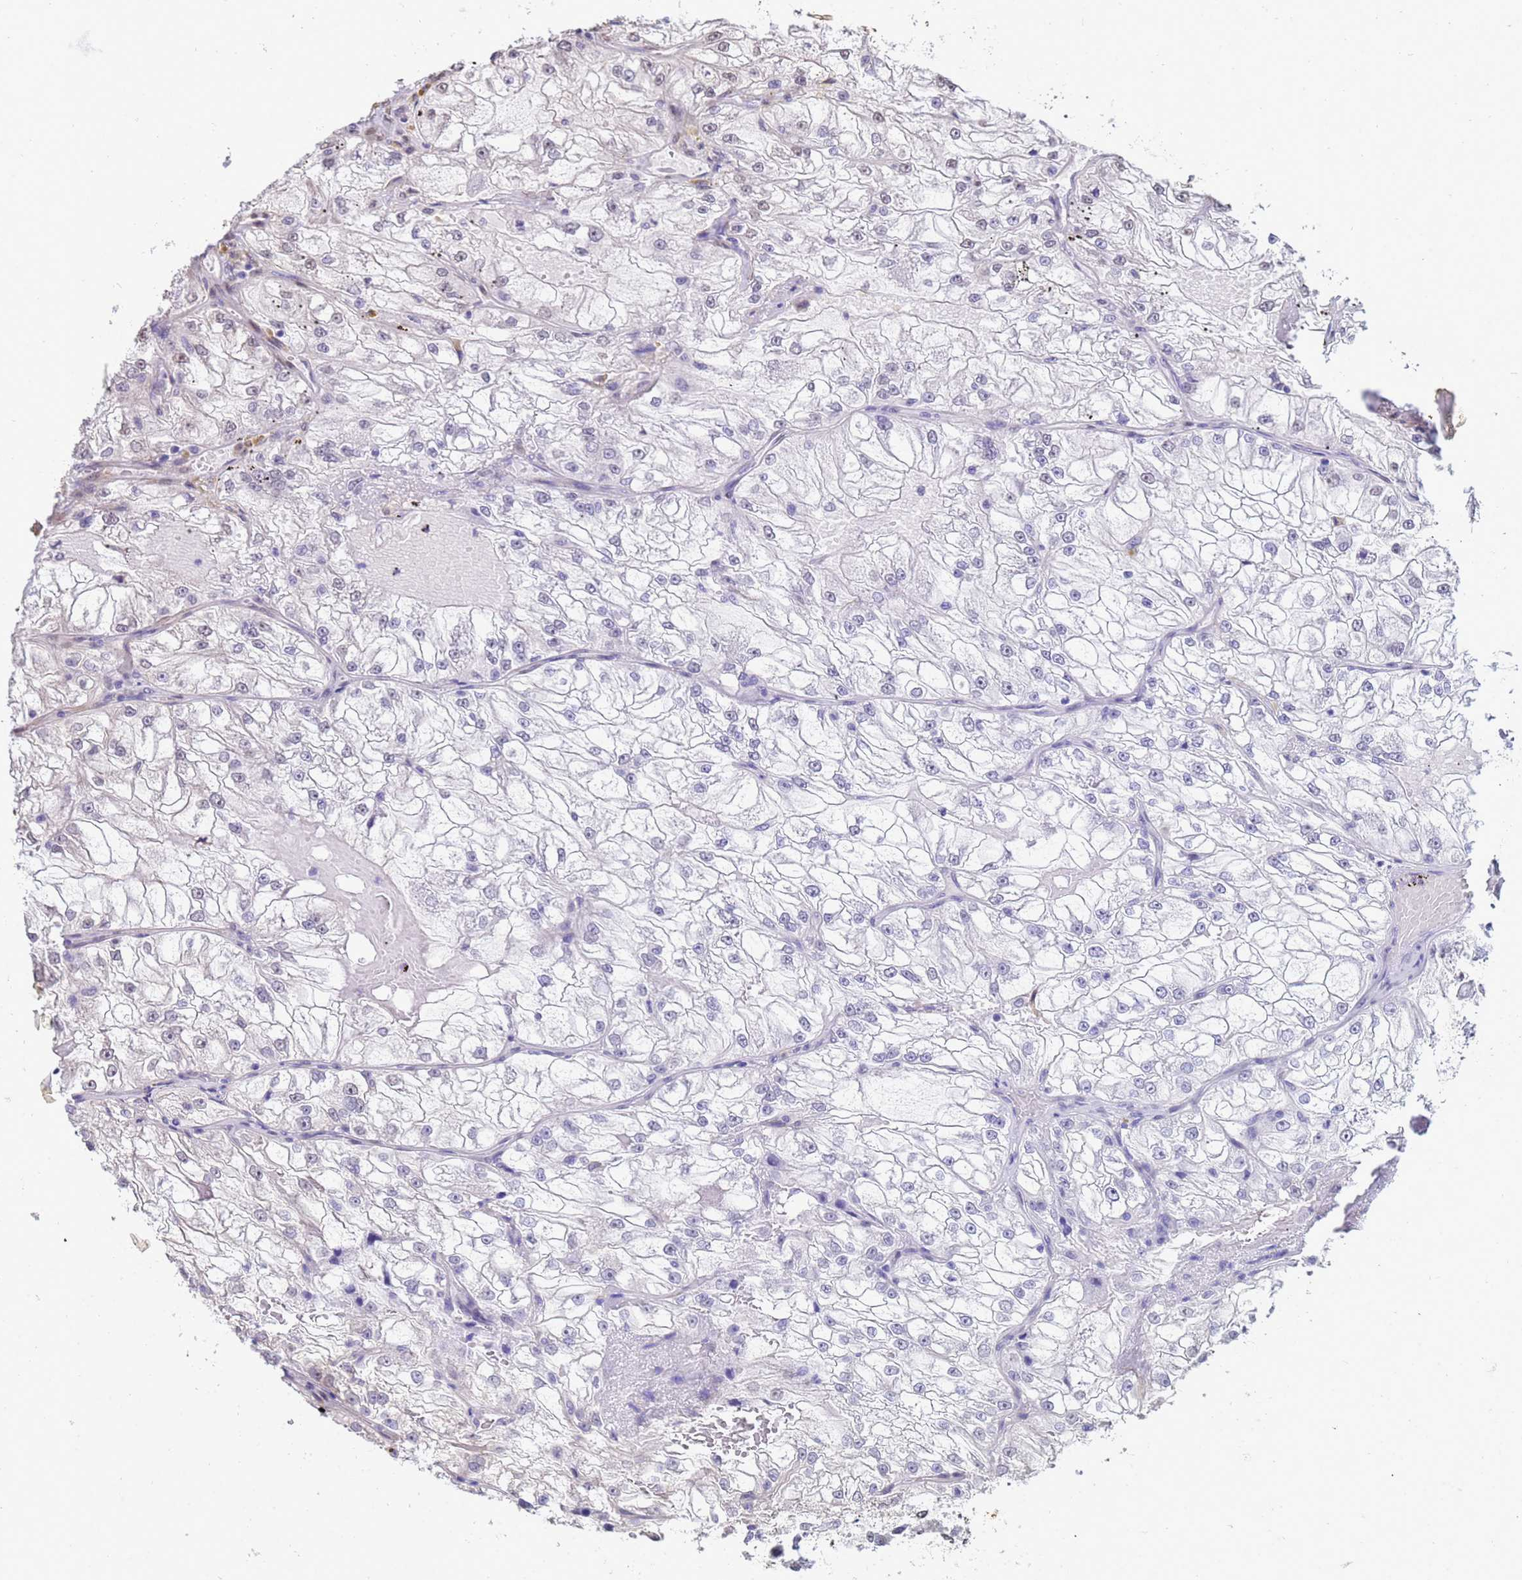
{"staining": {"intensity": "negative", "quantity": "none", "location": "none"}, "tissue": "renal cancer", "cell_type": "Tumor cells", "image_type": "cancer", "snomed": [{"axis": "morphology", "description": "Adenocarcinoma, NOS"}, {"axis": "topography", "description": "Kidney"}], "caption": "Immunohistochemistry photomicrograph of neoplastic tissue: renal cancer (adenocarcinoma) stained with DAB (3,3'-diaminobenzidine) reveals no significant protein expression in tumor cells.", "gene": "TRIP6", "patient": {"sex": "female", "age": 72}}